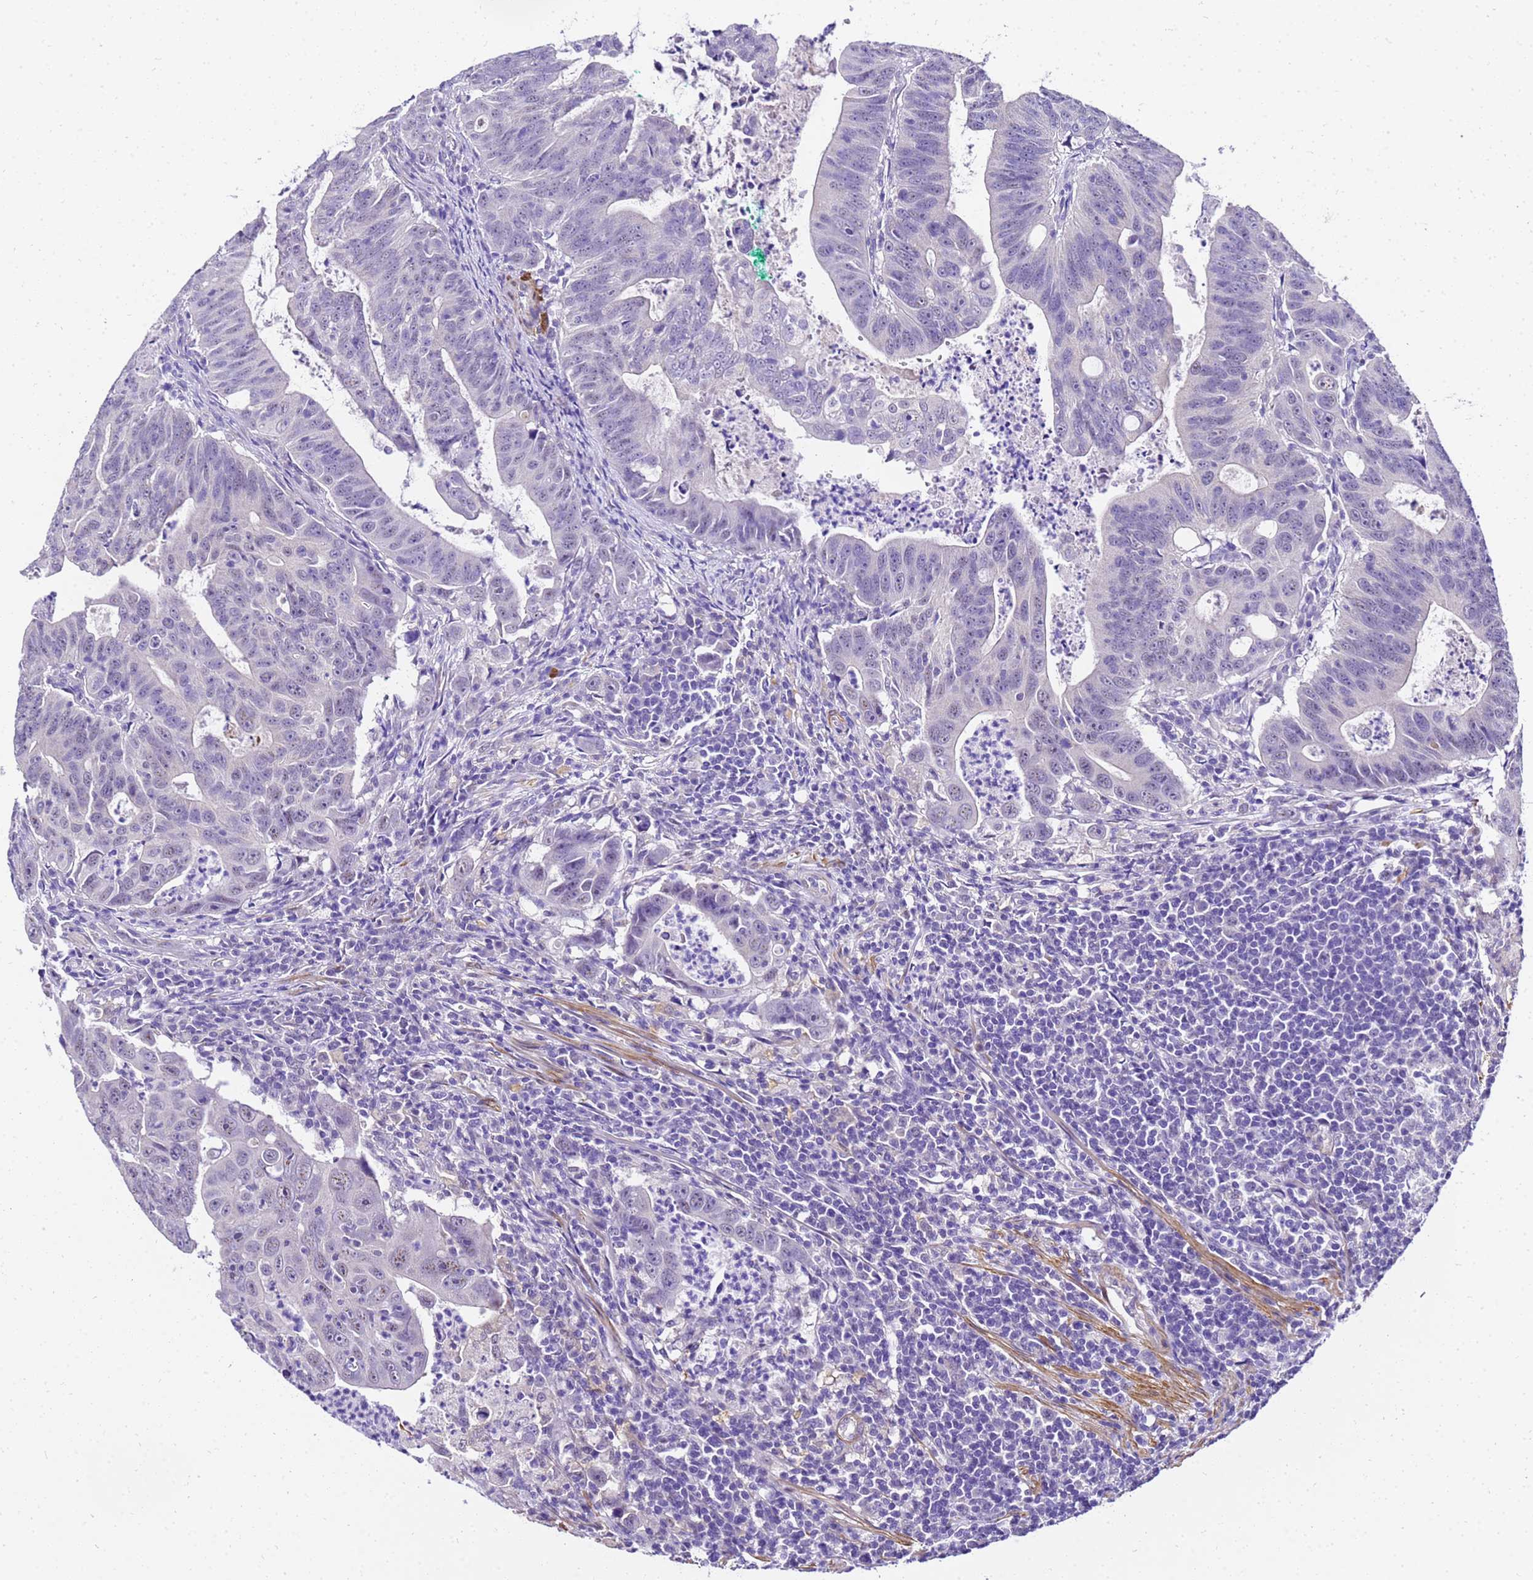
{"staining": {"intensity": "negative", "quantity": "none", "location": "none"}, "tissue": "colorectal cancer", "cell_type": "Tumor cells", "image_type": "cancer", "snomed": [{"axis": "morphology", "description": "Adenocarcinoma, NOS"}, {"axis": "topography", "description": "Rectum"}], "caption": "A histopathology image of colorectal cancer (adenocarcinoma) stained for a protein shows no brown staining in tumor cells.", "gene": "HSPB6", "patient": {"sex": "male", "age": 69}}